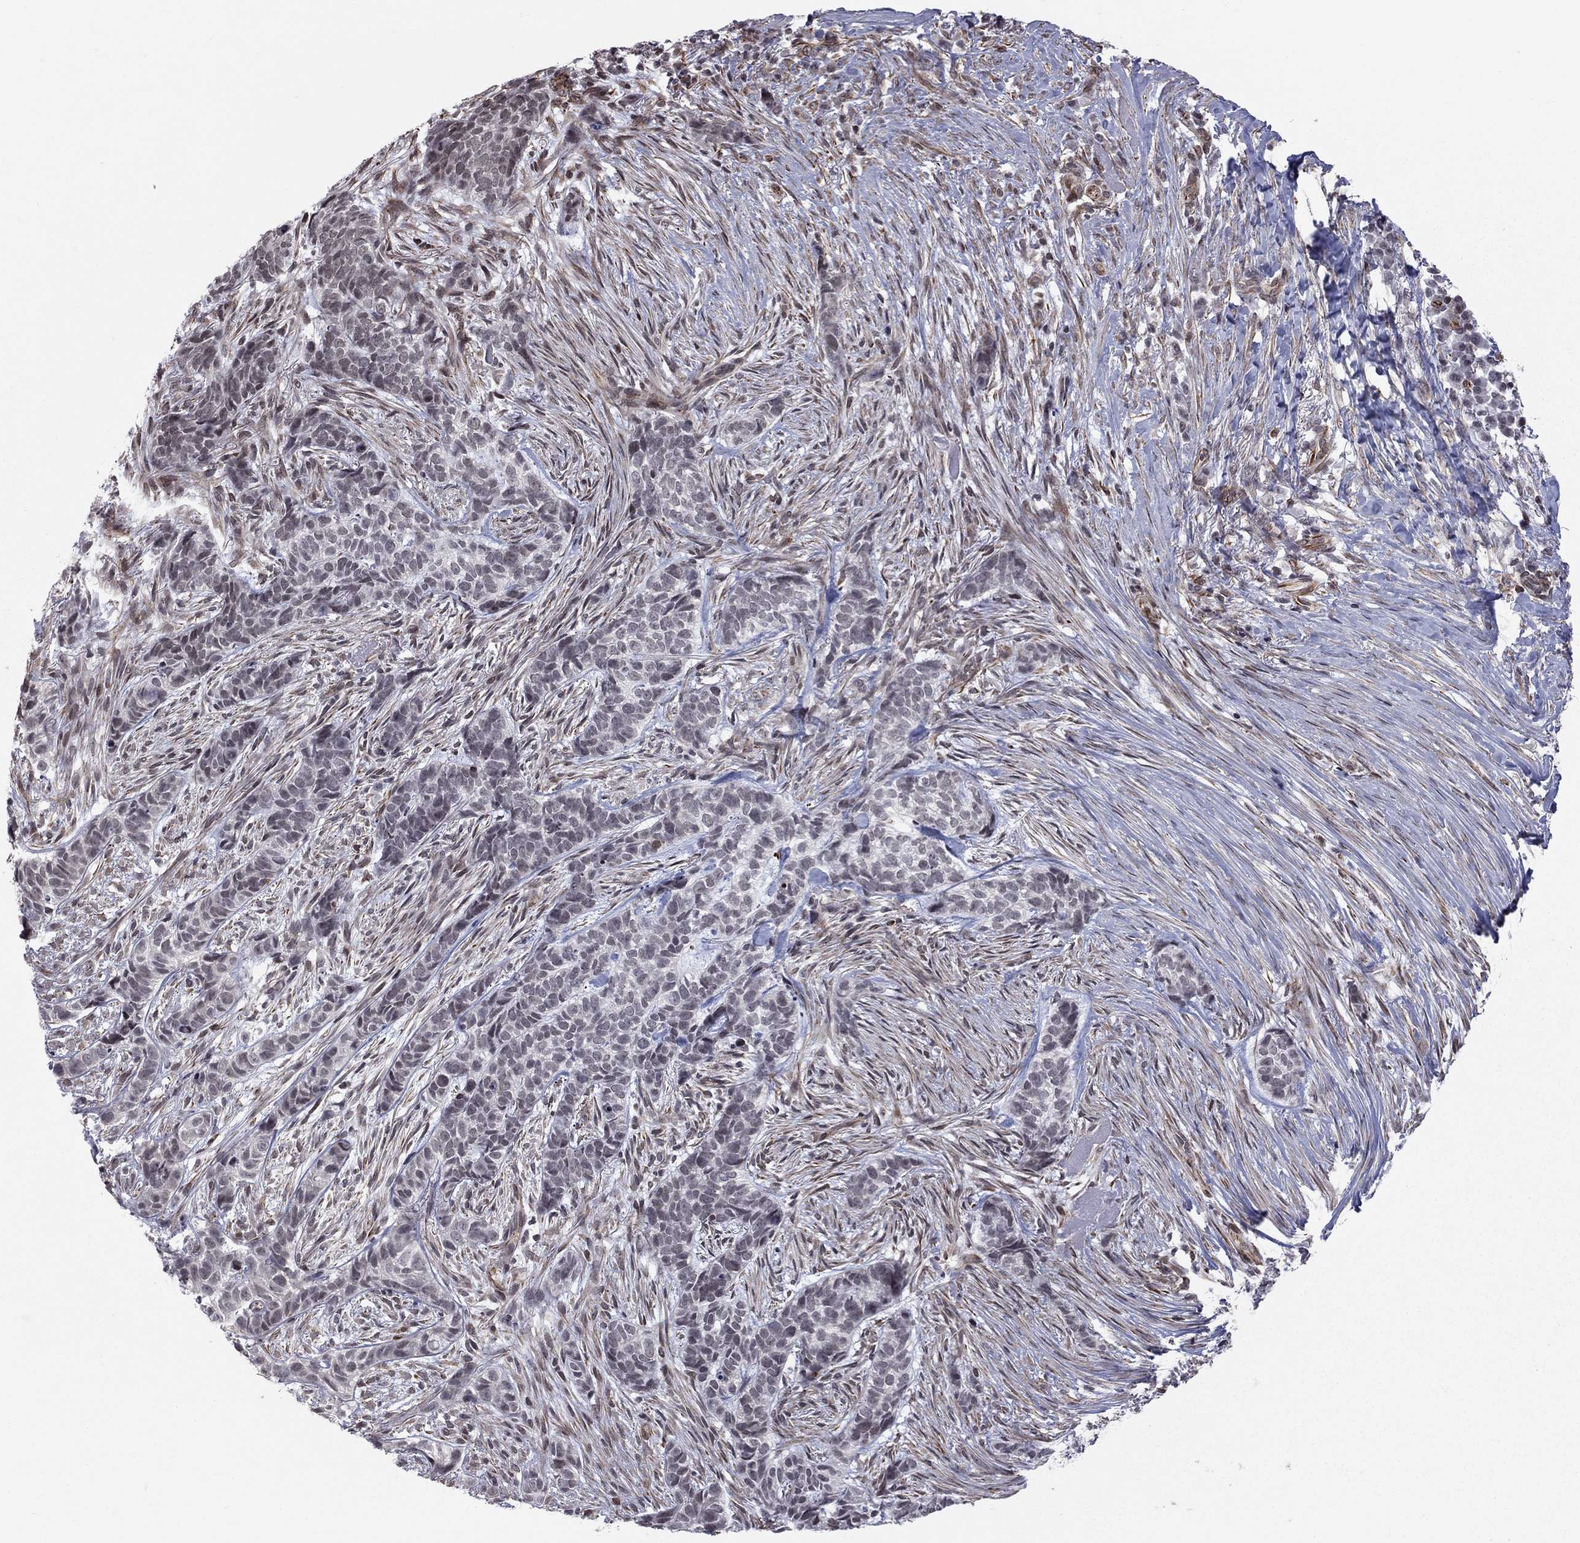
{"staining": {"intensity": "negative", "quantity": "none", "location": "none"}, "tissue": "skin cancer", "cell_type": "Tumor cells", "image_type": "cancer", "snomed": [{"axis": "morphology", "description": "Basal cell carcinoma"}, {"axis": "topography", "description": "Skin"}], "caption": "Immunohistochemistry histopathology image of skin basal cell carcinoma stained for a protein (brown), which exhibits no positivity in tumor cells.", "gene": "MTNR1B", "patient": {"sex": "female", "age": 69}}